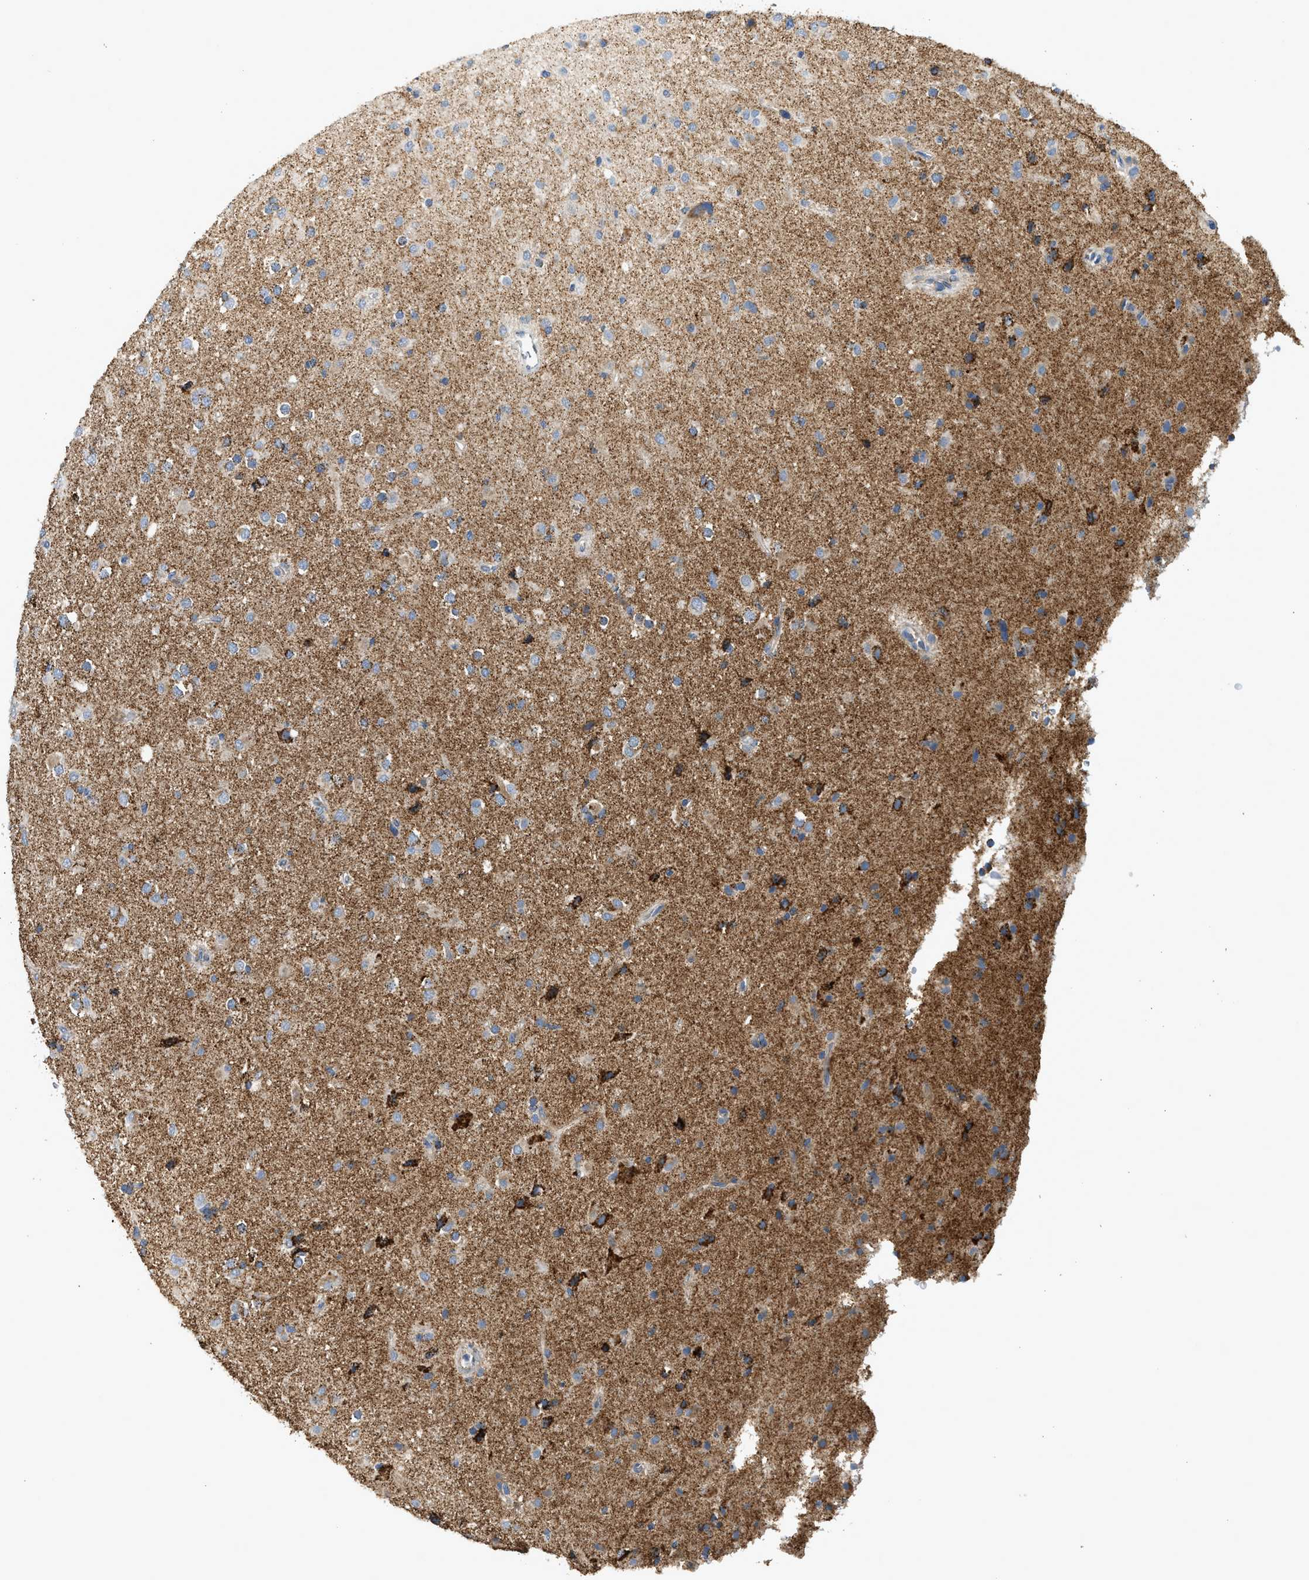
{"staining": {"intensity": "strong", "quantity": "<25%", "location": "cytoplasmic/membranous"}, "tissue": "glioma", "cell_type": "Tumor cells", "image_type": "cancer", "snomed": [{"axis": "morphology", "description": "Glioma, malignant, Low grade"}, {"axis": "topography", "description": "Brain"}], "caption": "Immunohistochemistry (IHC) histopathology image of human malignant glioma (low-grade) stained for a protein (brown), which shows medium levels of strong cytoplasmic/membranous positivity in about <25% of tumor cells.", "gene": "GOT2", "patient": {"sex": "male", "age": 65}}